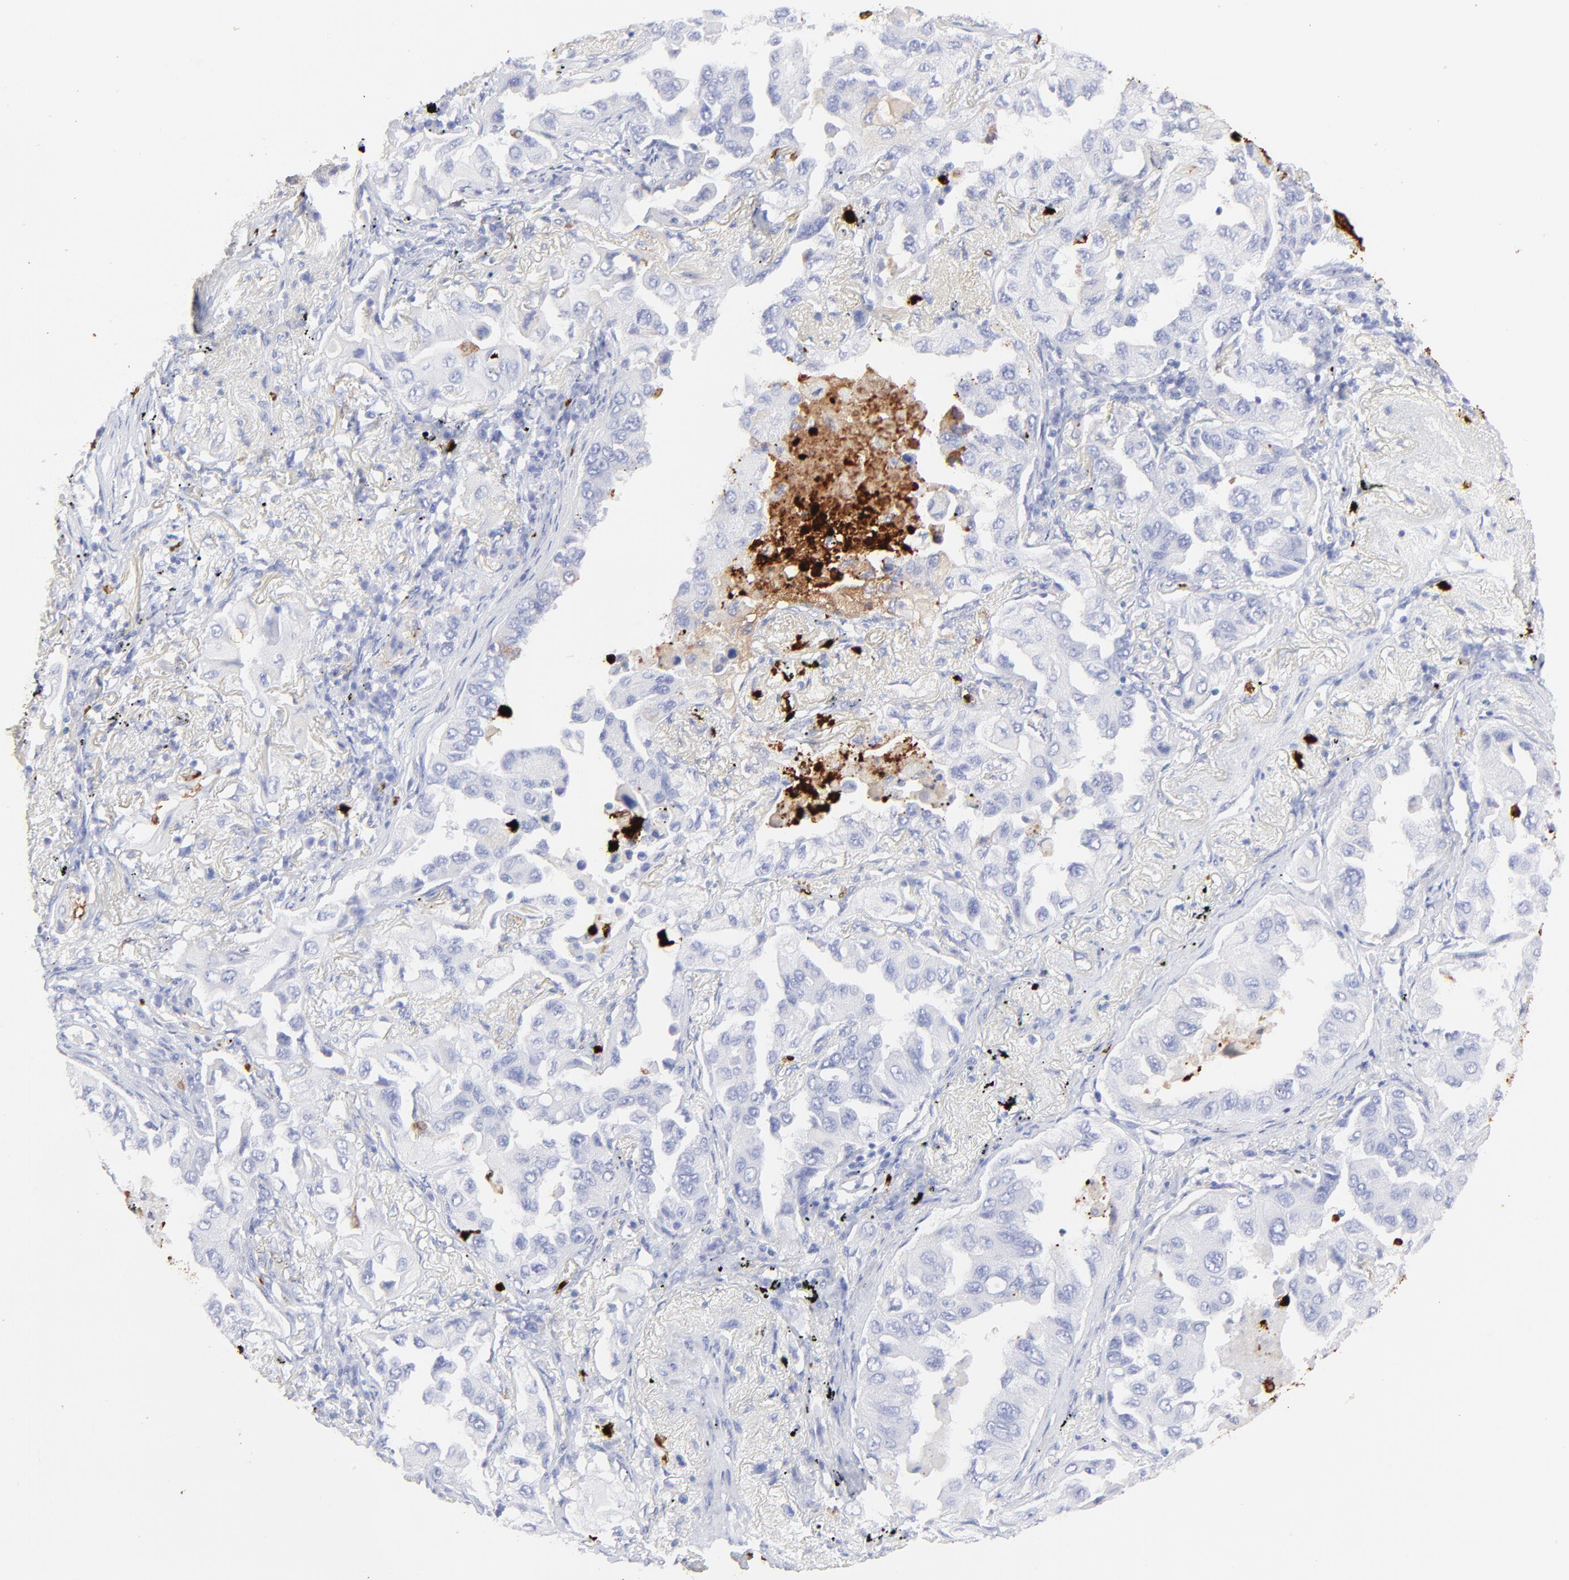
{"staining": {"intensity": "negative", "quantity": "none", "location": "none"}, "tissue": "lung cancer", "cell_type": "Tumor cells", "image_type": "cancer", "snomed": [{"axis": "morphology", "description": "Adenocarcinoma, NOS"}, {"axis": "topography", "description": "Lung"}], "caption": "This is an IHC photomicrograph of human lung cancer (adenocarcinoma). There is no positivity in tumor cells.", "gene": "S100A12", "patient": {"sex": "female", "age": 65}}